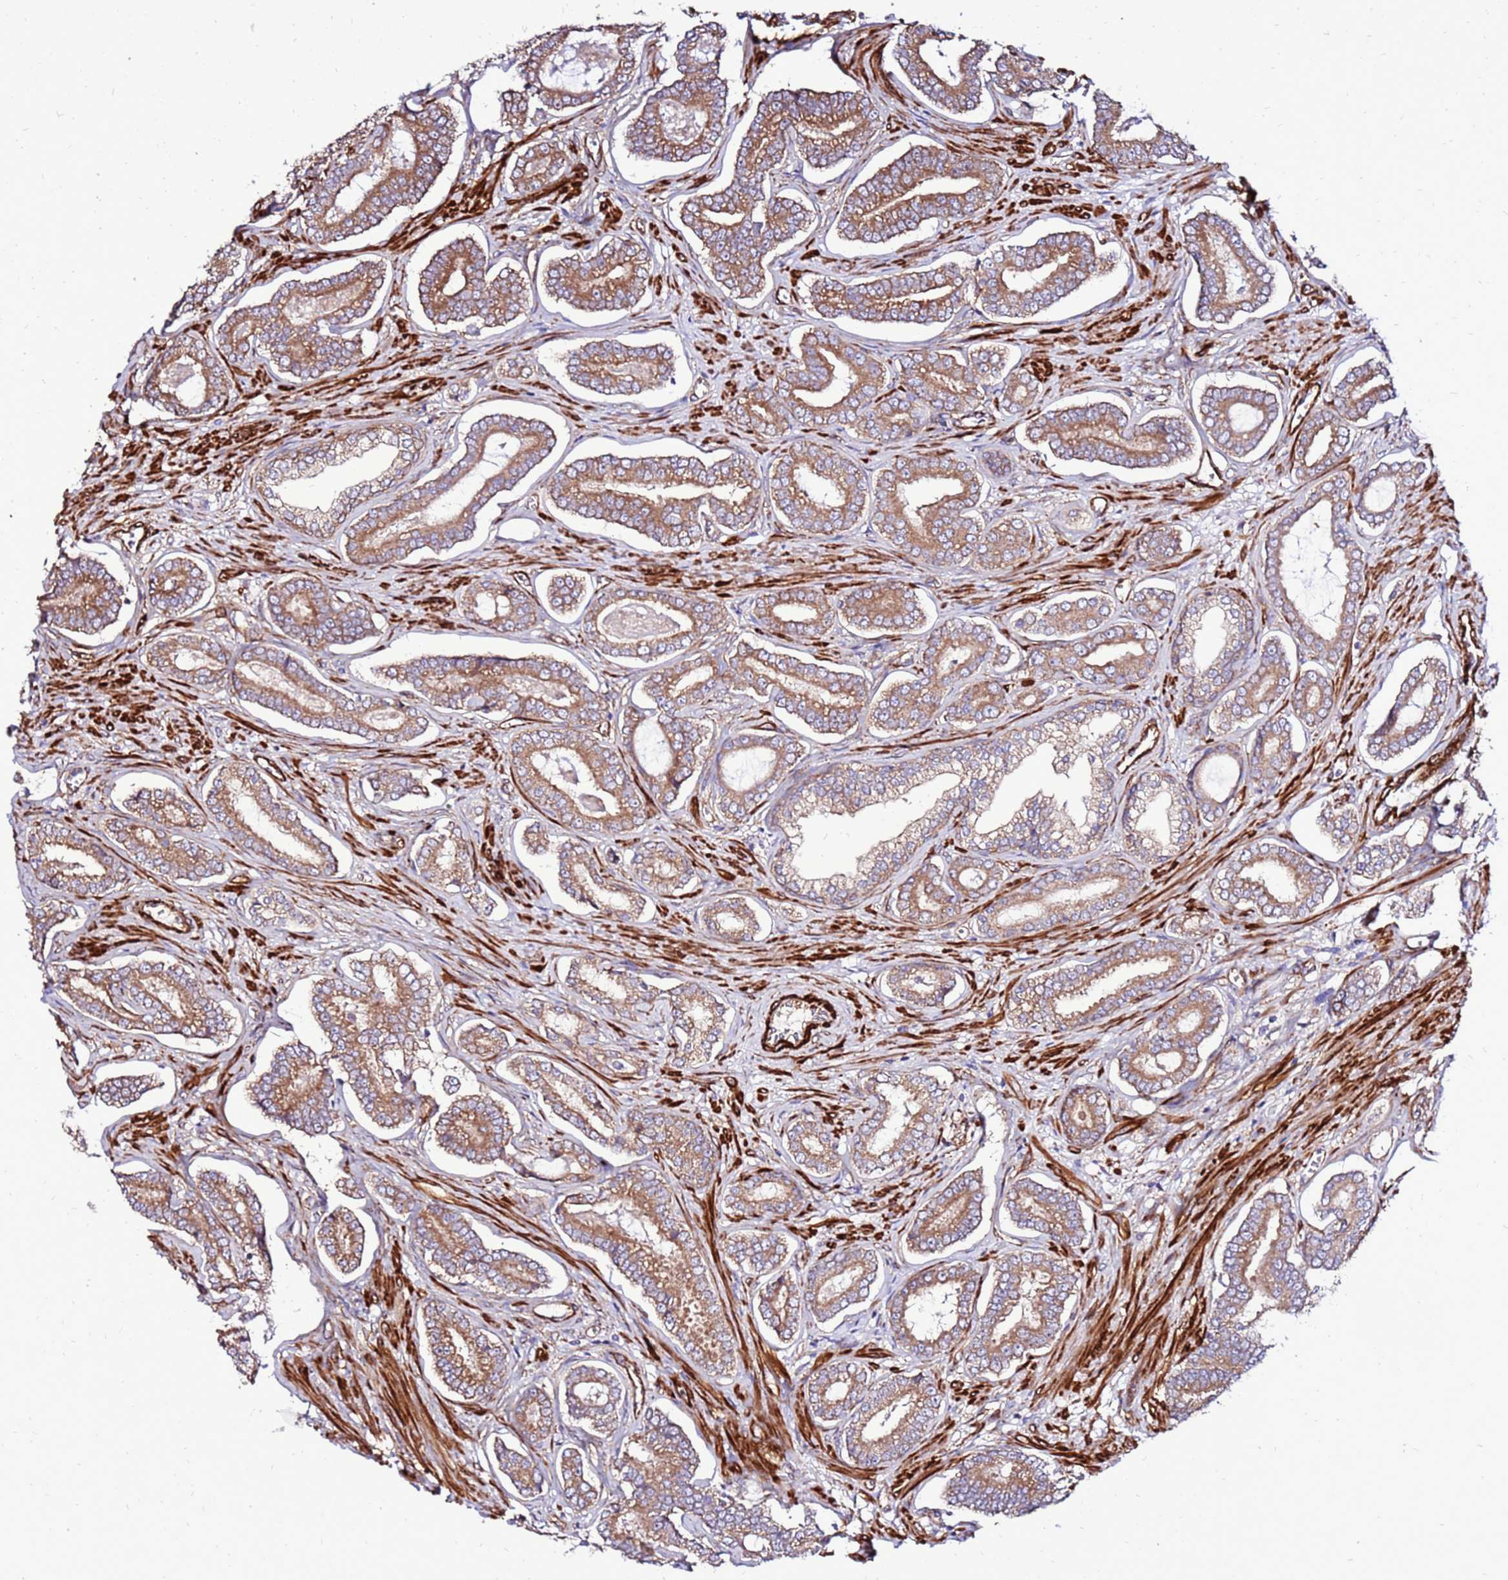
{"staining": {"intensity": "moderate", "quantity": ">75%", "location": "cytoplasmic/membranous"}, "tissue": "prostate cancer", "cell_type": "Tumor cells", "image_type": "cancer", "snomed": [{"axis": "morphology", "description": "Adenocarcinoma, NOS"}, {"axis": "topography", "description": "Prostate and seminal vesicle, NOS"}], "caption": "Adenocarcinoma (prostate) was stained to show a protein in brown. There is medium levels of moderate cytoplasmic/membranous staining in approximately >75% of tumor cells. (DAB IHC with brightfield microscopy, high magnification).", "gene": "EI24", "patient": {"sex": "male", "age": 76}}